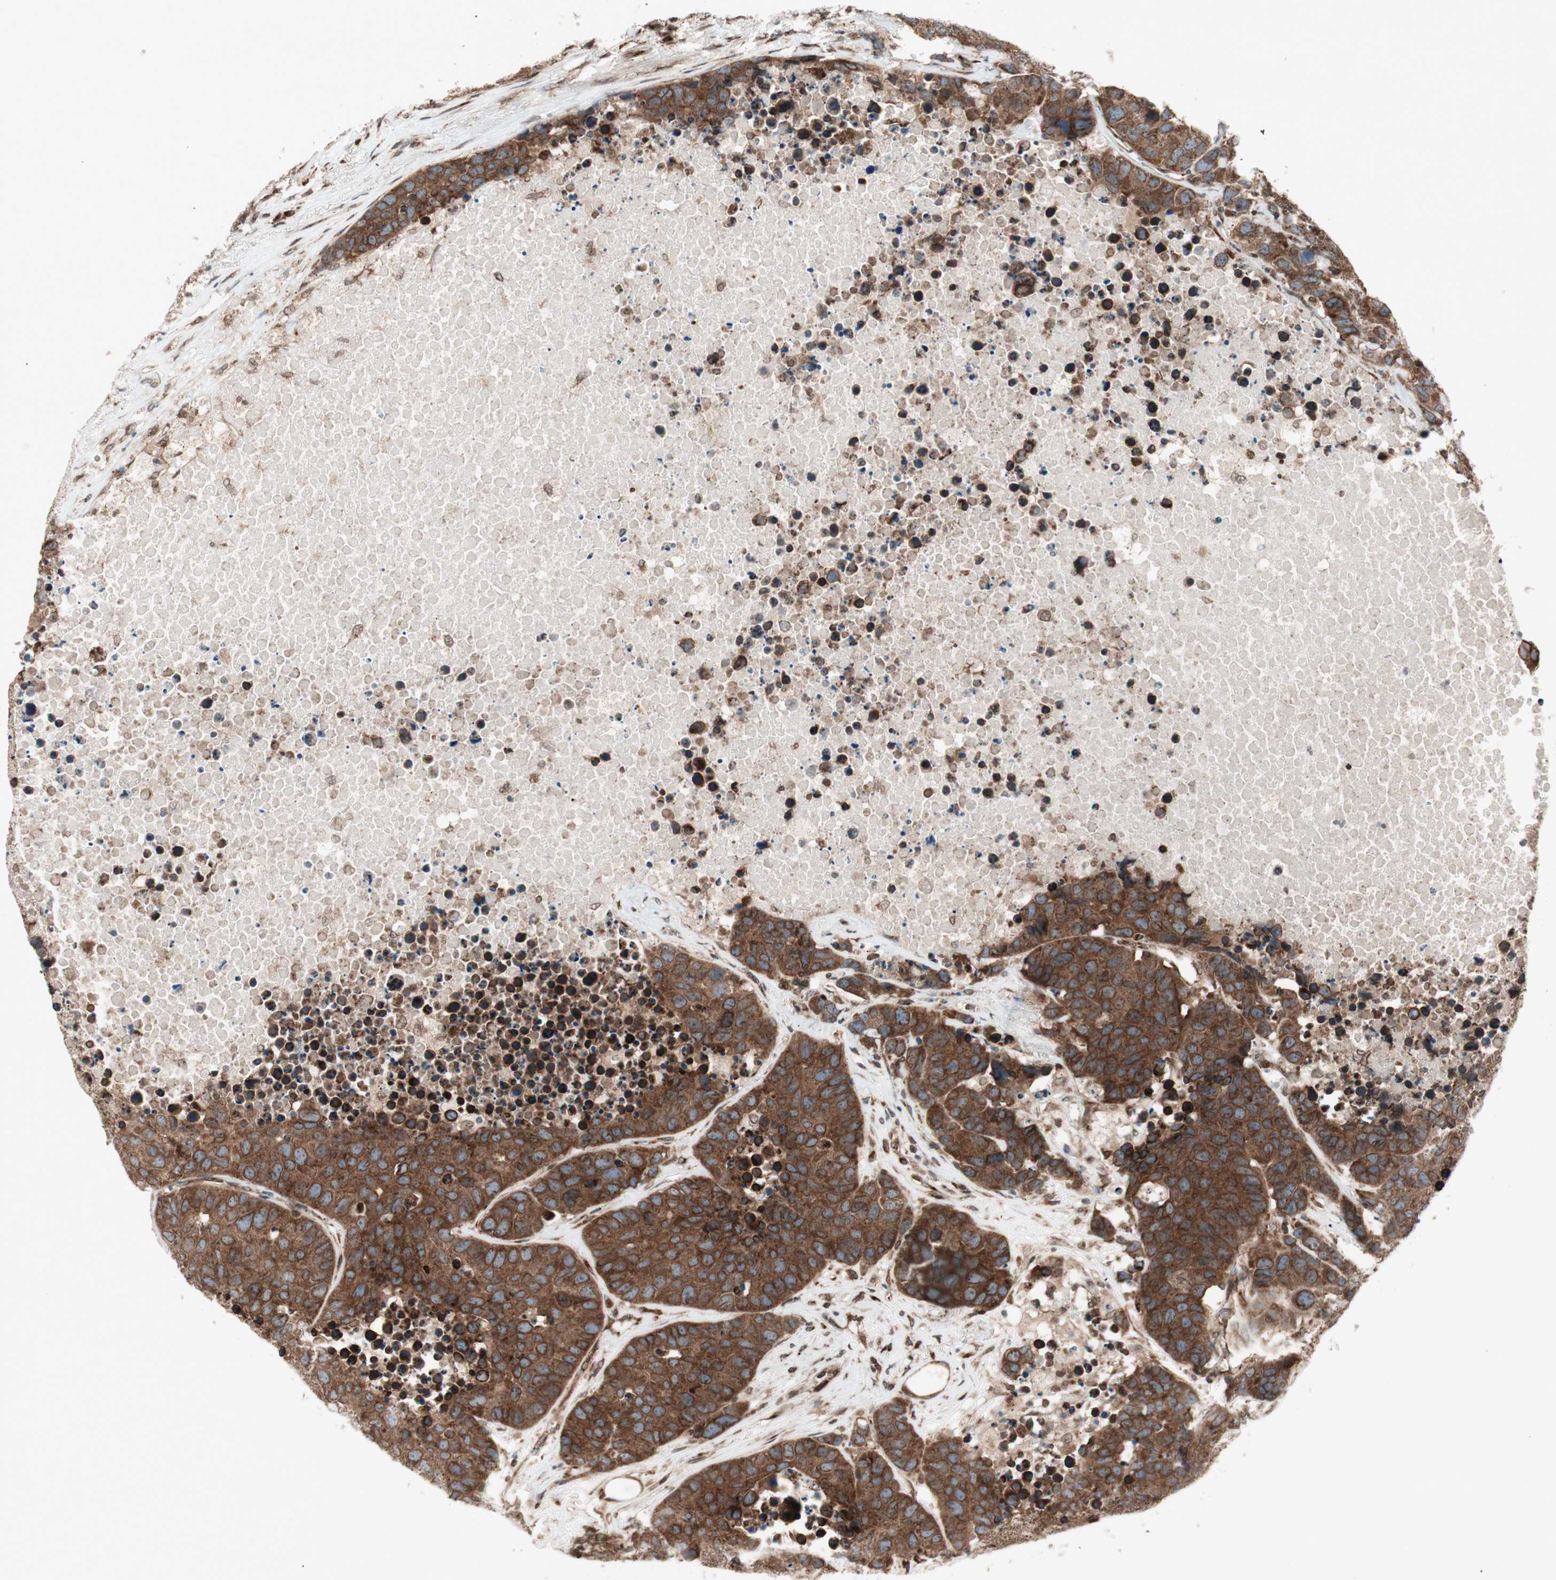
{"staining": {"intensity": "strong", "quantity": ">75%", "location": "cytoplasmic/membranous,nuclear"}, "tissue": "carcinoid", "cell_type": "Tumor cells", "image_type": "cancer", "snomed": [{"axis": "morphology", "description": "Carcinoid, malignant, NOS"}, {"axis": "topography", "description": "Lung"}], "caption": "Carcinoid stained with a protein marker reveals strong staining in tumor cells.", "gene": "NUP62", "patient": {"sex": "male", "age": 60}}